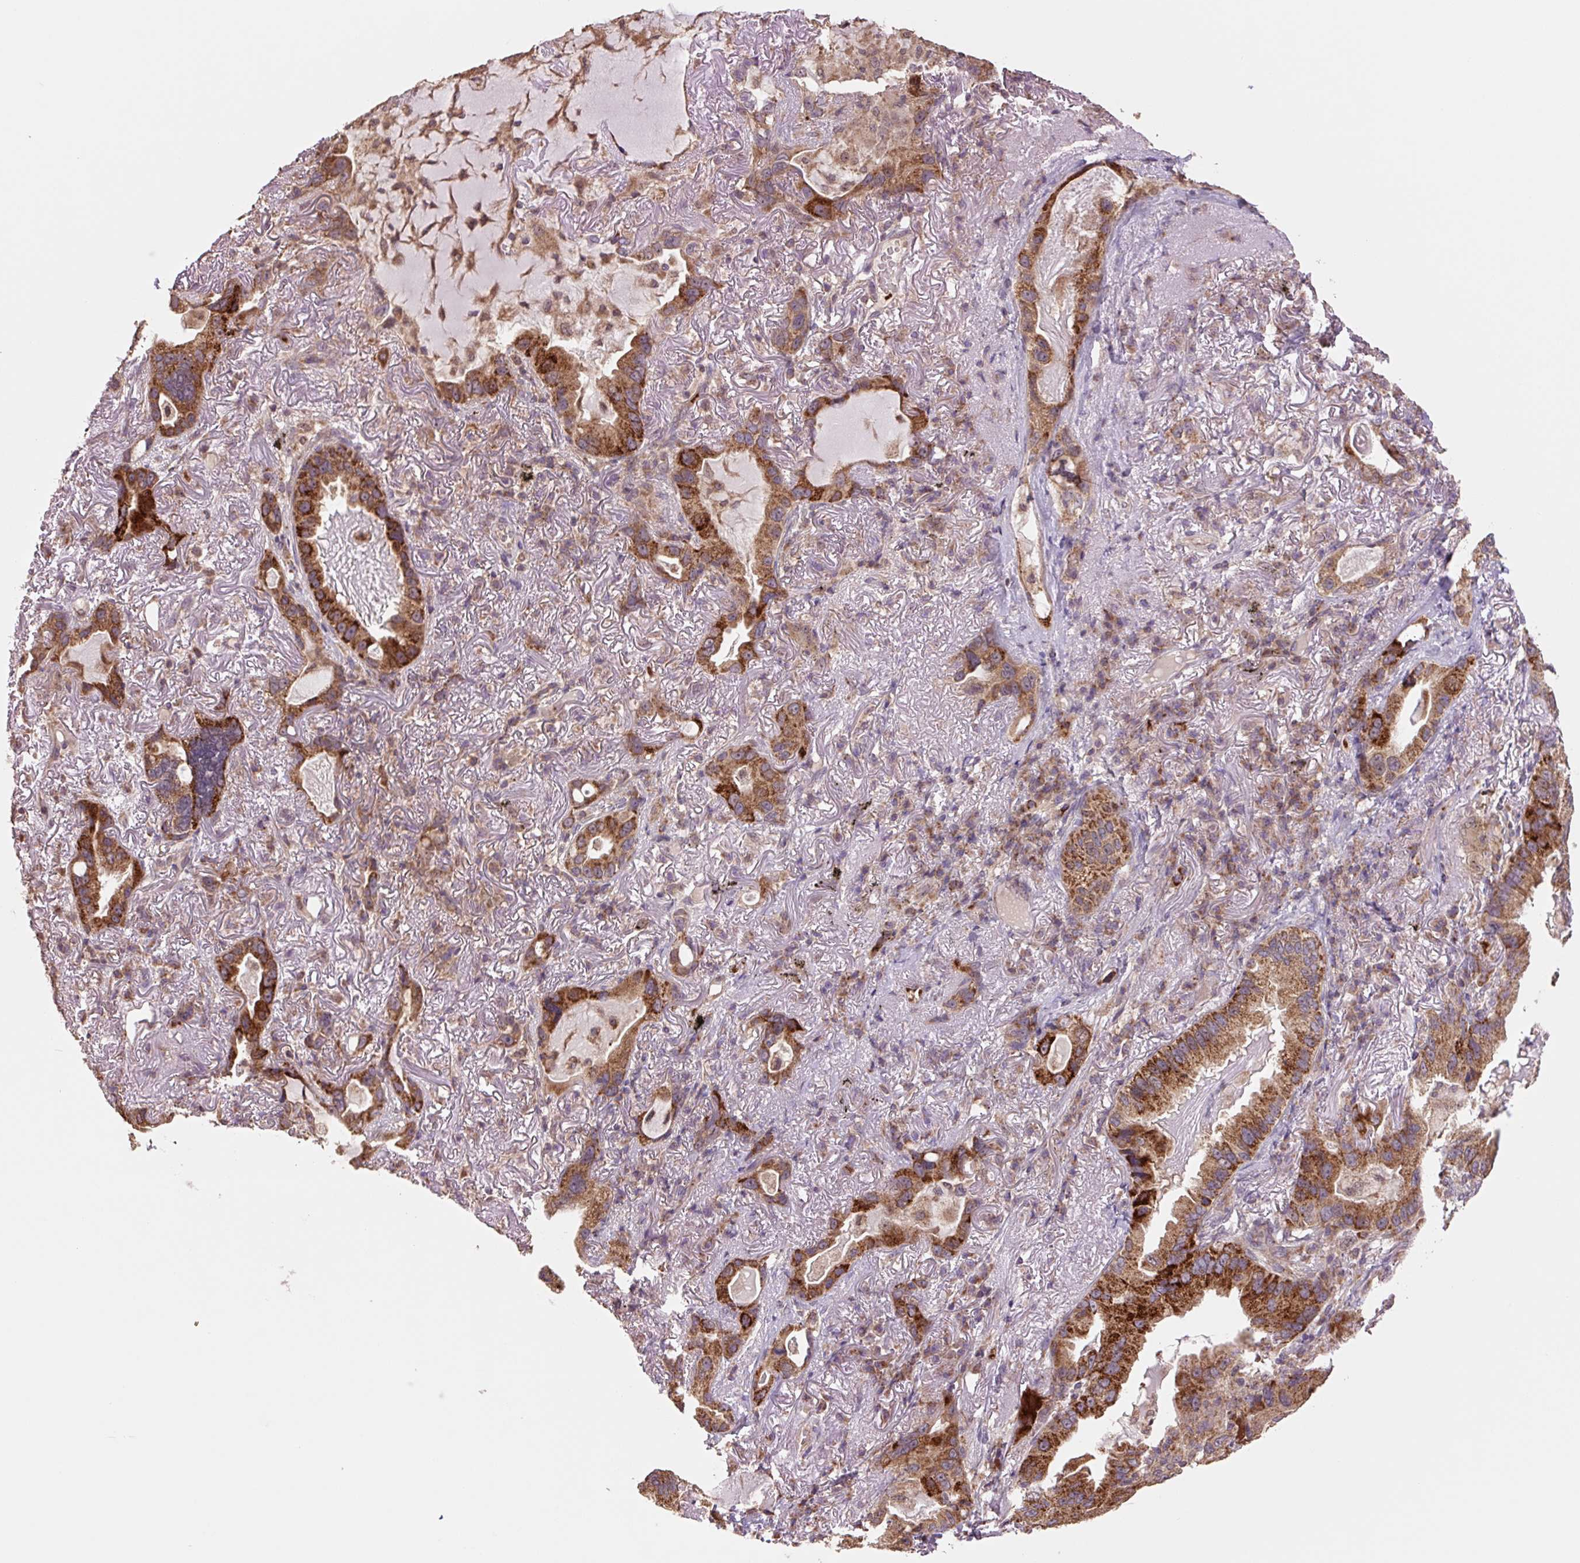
{"staining": {"intensity": "strong", "quantity": ">75%", "location": "cytoplasmic/membranous"}, "tissue": "lung cancer", "cell_type": "Tumor cells", "image_type": "cancer", "snomed": [{"axis": "morphology", "description": "Adenocarcinoma, NOS"}, {"axis": "topography", "description": "Lung"}], "caption": "Lung cancer (adenocarcinoma) stained with IHC displays strong cytoplasmic/membranous expression in about >75% of tumor cells.", "gene": "TMEM160", "patient": {"sex": "female", "age": 69}}